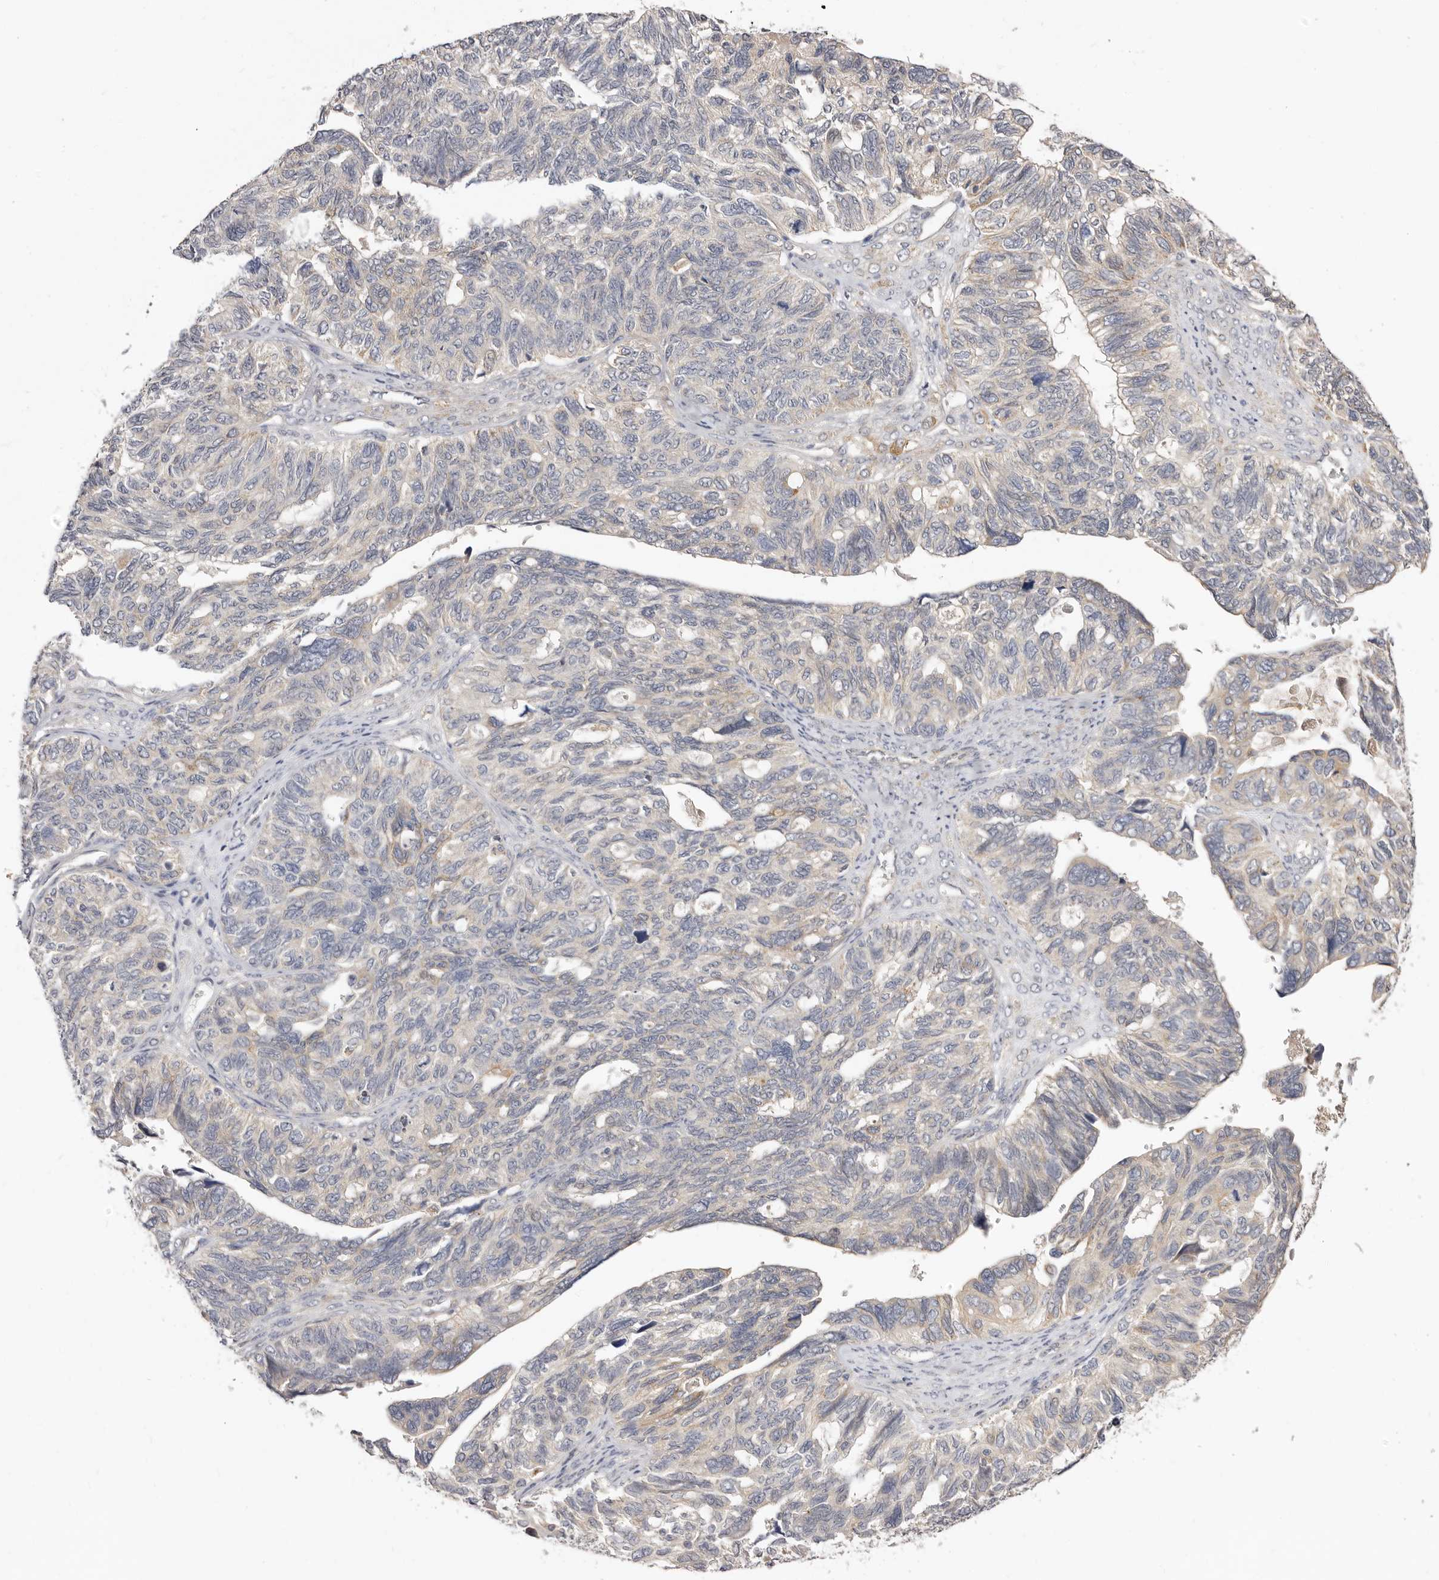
{"staining": {"intensity": "negative", "quantity": "none", "location": "none"}, "tissue": "ovarian cancer", "cell_type": "Tumor cells", "image_type": "cancer", "snomed": [{"axis": "morphology", "description": "Cystadenocarcinoma, serous, NOS"}, {"axis": "topography", "description": "Ovary"}], "caption": "A high-resolution image shows IHC staining of ovarian serous cystadenocarcinoma, which exhibits no significant staining in tumor cells. (Immunohistochemistry, brightfield microscopy, high magnification).", "gene": "ADAMTS9", "patient": {"sex": "female", "age": 79}}